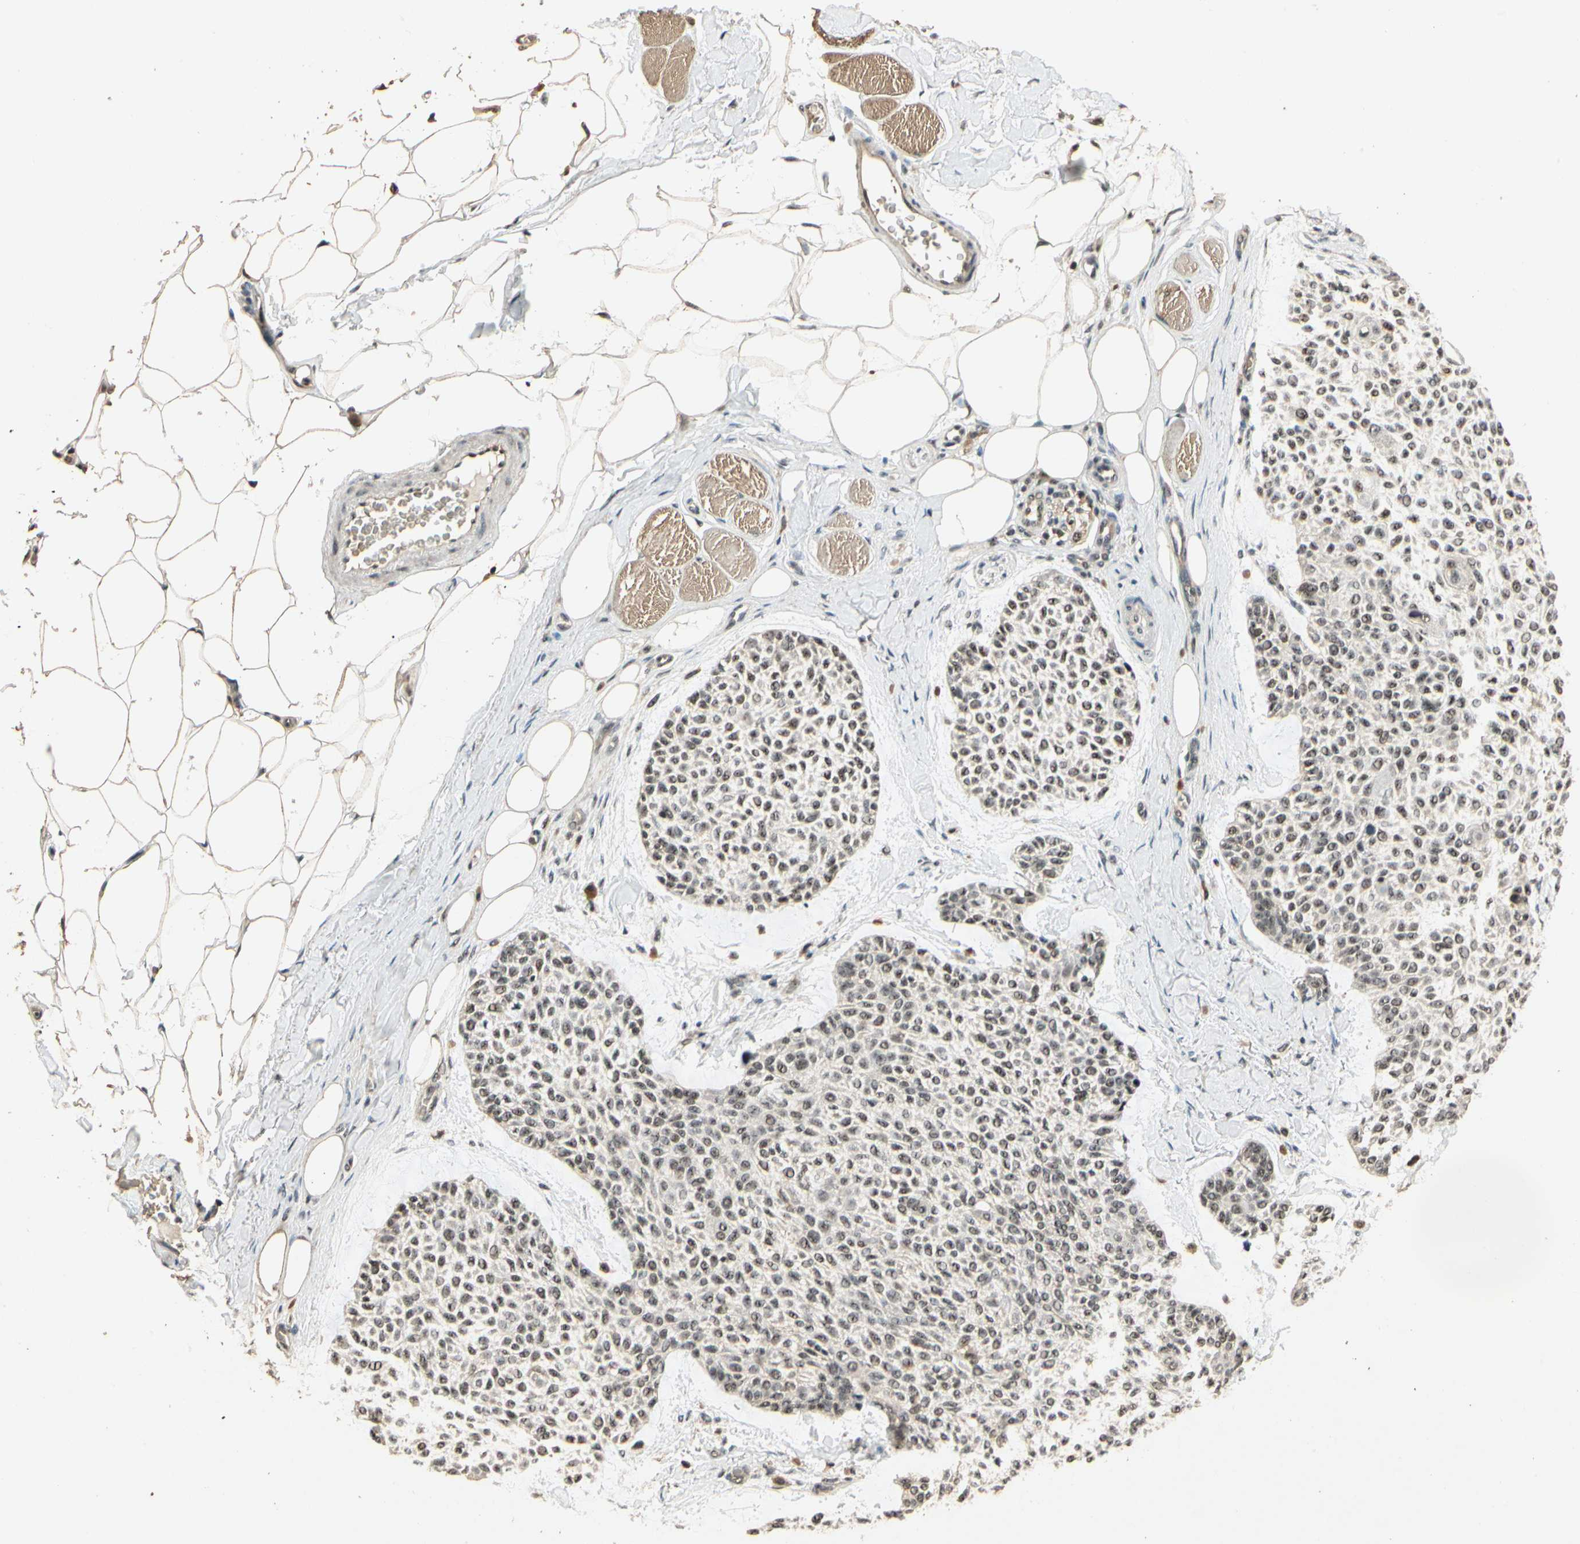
{"staining": {"intensity": "moderate", "quantity": ">75%", "location": "nuclear"}, "tissue": "skin cancer", "cell_type": "Tumor cells", "image_type": "cancer", "snomed": [{"axis": "morphology", "description": "Normal tissue, NOS"}, {"axis": "morphology", "description": "Basal cell carcinoma"}, {"axis": "topography", "description": "Skin"}], "caption": "Immunohistochemistry (IHC) of human basal cell carcinoma (skin) reveals medium levels of moderate nuclear positivity in about >75% of tumor cells.", "gene": "RBM25", "patient": {"sex": "female", "age": 70}}